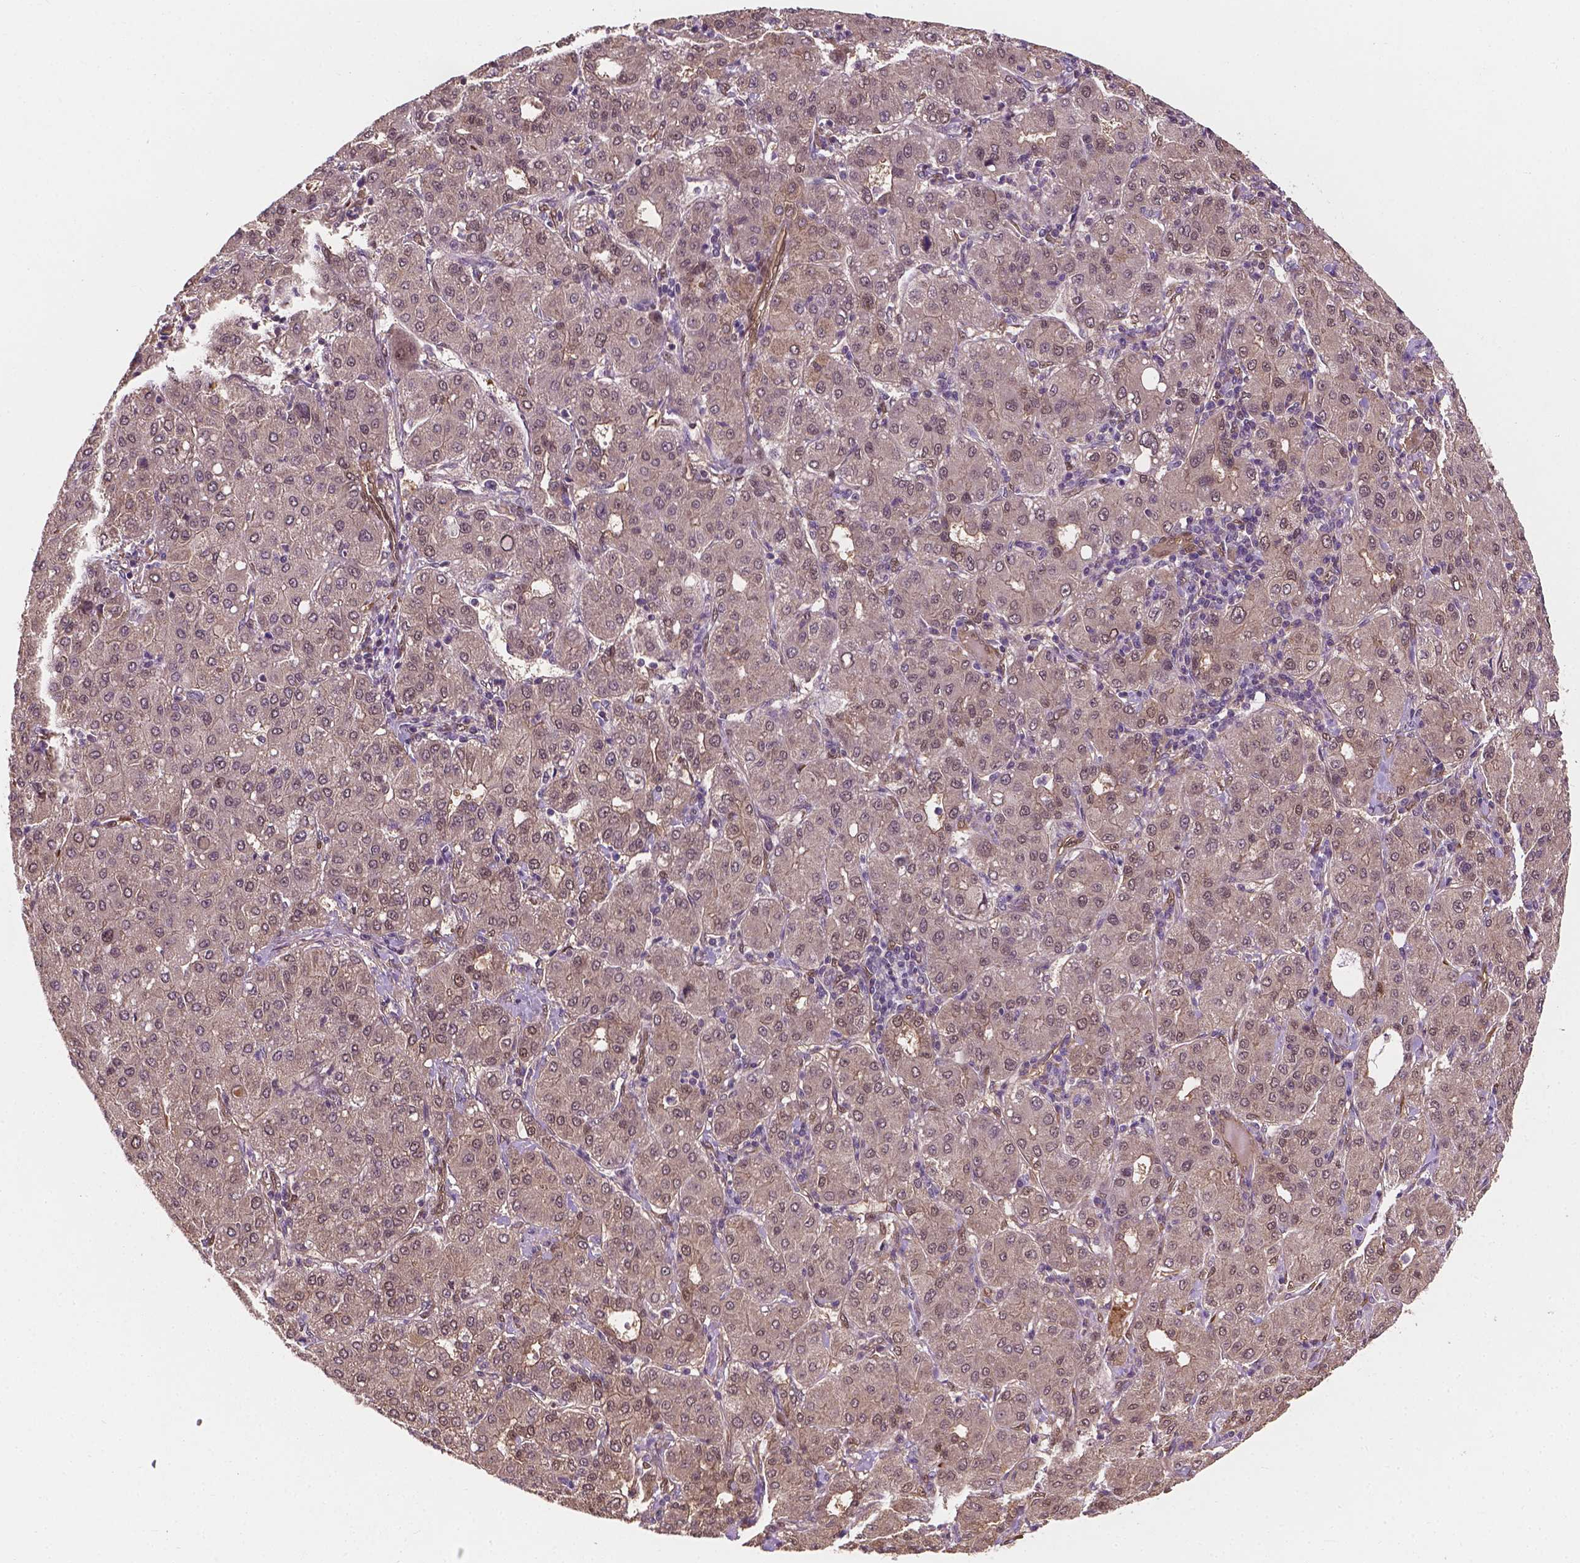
{"staining": {"intensity": "negative", "quantity": "none", "location": "none"}, "tissue": "liver cancer", "cell_type": "Tumor cells", "image_type": "cancer", "snomed": [{"axis": "morphology", "description": "Carcinoma, Hepatocellular, NOS"}, {"axis": "topography", "description": "Liver"}], "caption": "IHC photomicrograph of neoplastic tissue: human liver hepatocellular carcinoma stained with DAB (3,3'-diaminobenzidine) shows no significant protein expression in tumor cells.", "gene": "YAP1", "patient": {"sex": "male", "age": 65}}